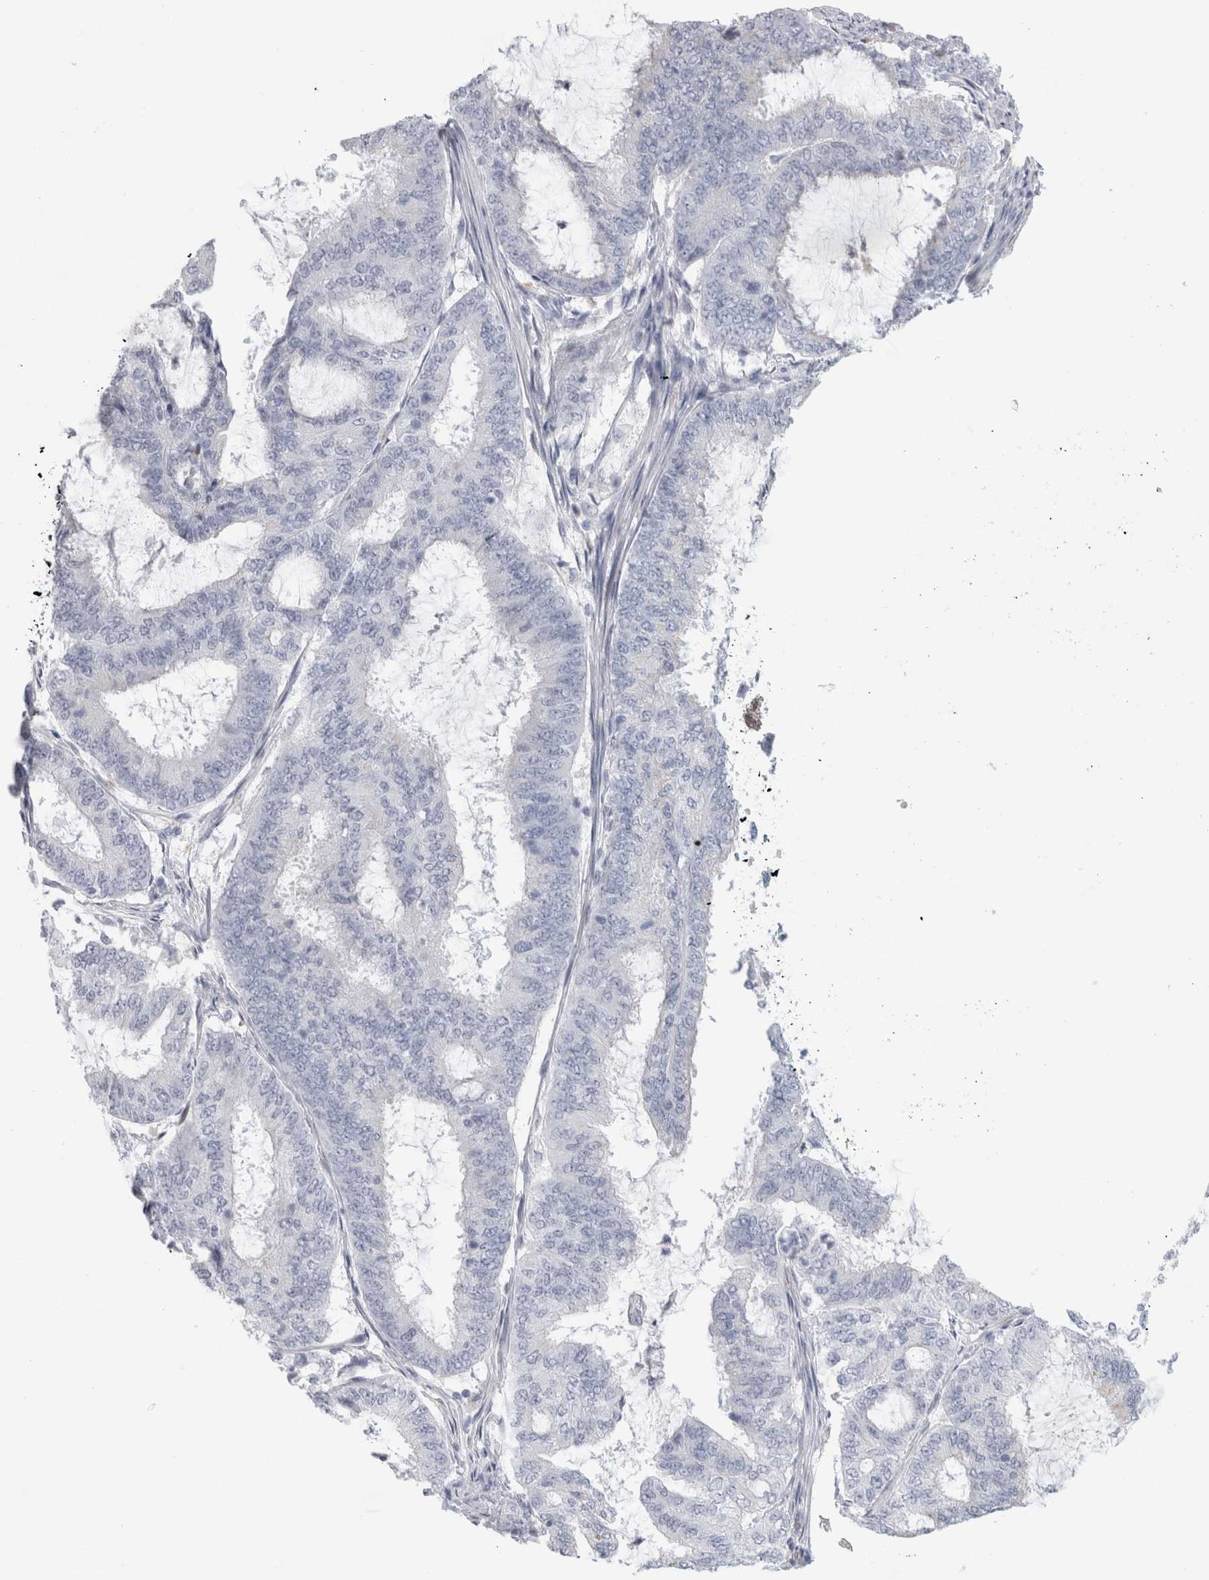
{"staining": {"intensity": "negative", "quantity": "none", "location": "none"}, "tissue": "endometrial cancer", "cell_type": "Tumor cells", "image_type": "cancer", "snomed": [{"axis": "morphology", "description": "Adenocarcinoma, NOS"}, {"axis": "topography", "description": "Endometrium"}], "caption": "Adenocarcinoma (endometrial) stained for a protein using IHC exhibits no positivity tumor cells.", "gene": "ANKMY1", "patient": {"sex": "female", "age": 49}}